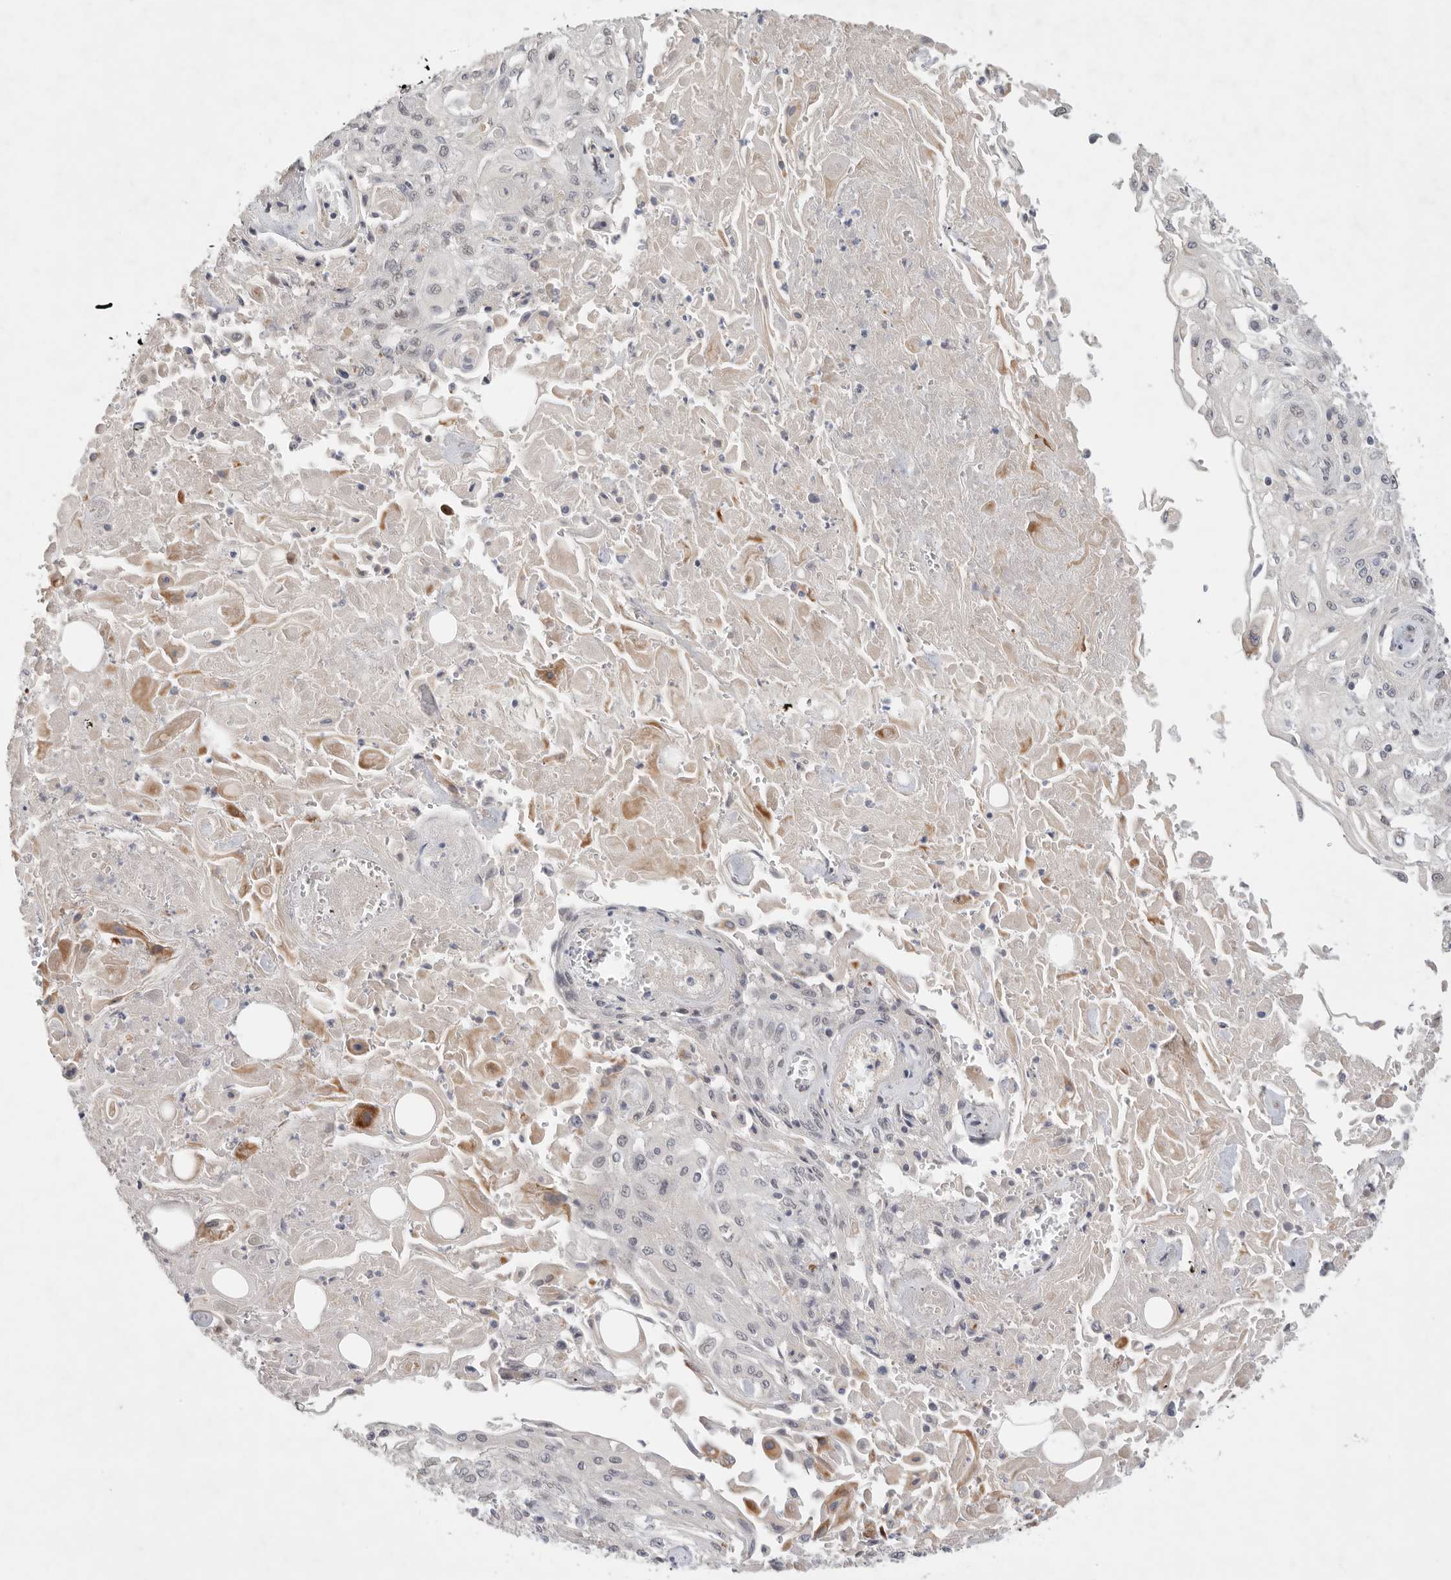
{"staining": {"intensity": "negative", "quantity": "none", "location": "none"}, "tissue": "skin cancer", "cell_type": "Tumor cells", "image_type": "cancer", "snomed": [{"axis": "morphology", "description": "Squamous cell carcinoma, NOS"}, {"axis": "morphology", "description": "Squamous cell carcinoma, metastatic, NOS"}, {"axis": "topography", "description": "Skin"}, {"axis": "topography", "description": "Lymph node"}], "caption": "A high-resolution photomicrograph shows immunohistochemistry (IHC) staining of skin squamous cell carcinoma, which exhibits no significant positivity in tumor cells.", "gene": "LEMD3", "patient": {"sex": "male", "age": 75}}